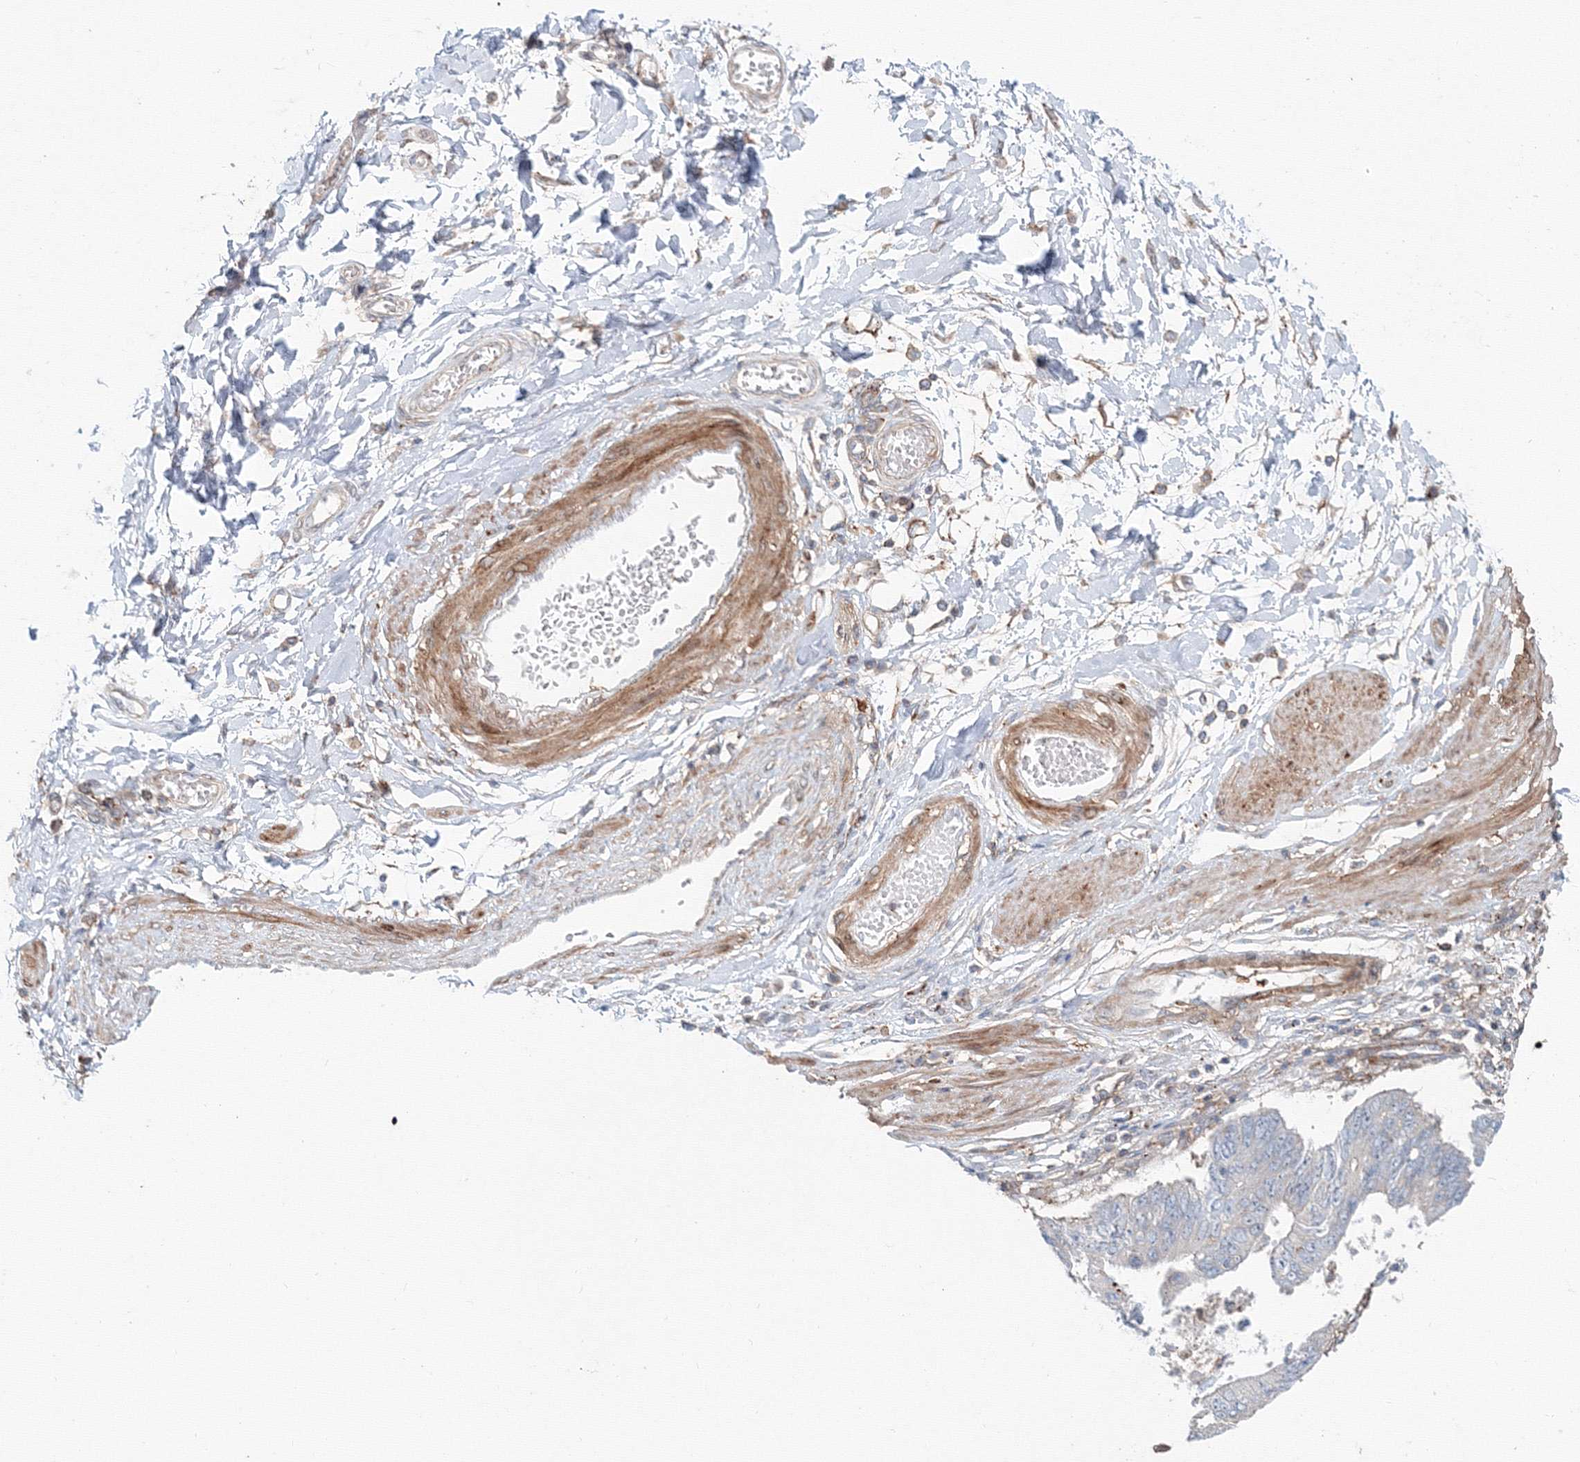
{"staining": {"intensity": "negative", "quantity": "none", "location": "none"}, "tissue": "stomach cancer", "cell_type": "Tumor cells", "image_type": "cancer", "snomed": [{"axis": "morphology", "description": "Adenocarcinoma, NOS"}, {"axis": "topography", "description": "Stomach"}], "caption": "This is an immunohistochemistry histopathology image of stomach cancer. There is no staining in tumor cells.", "gene": "SH3PXD2A", "patient": {"sex": "male", "age": 59}}